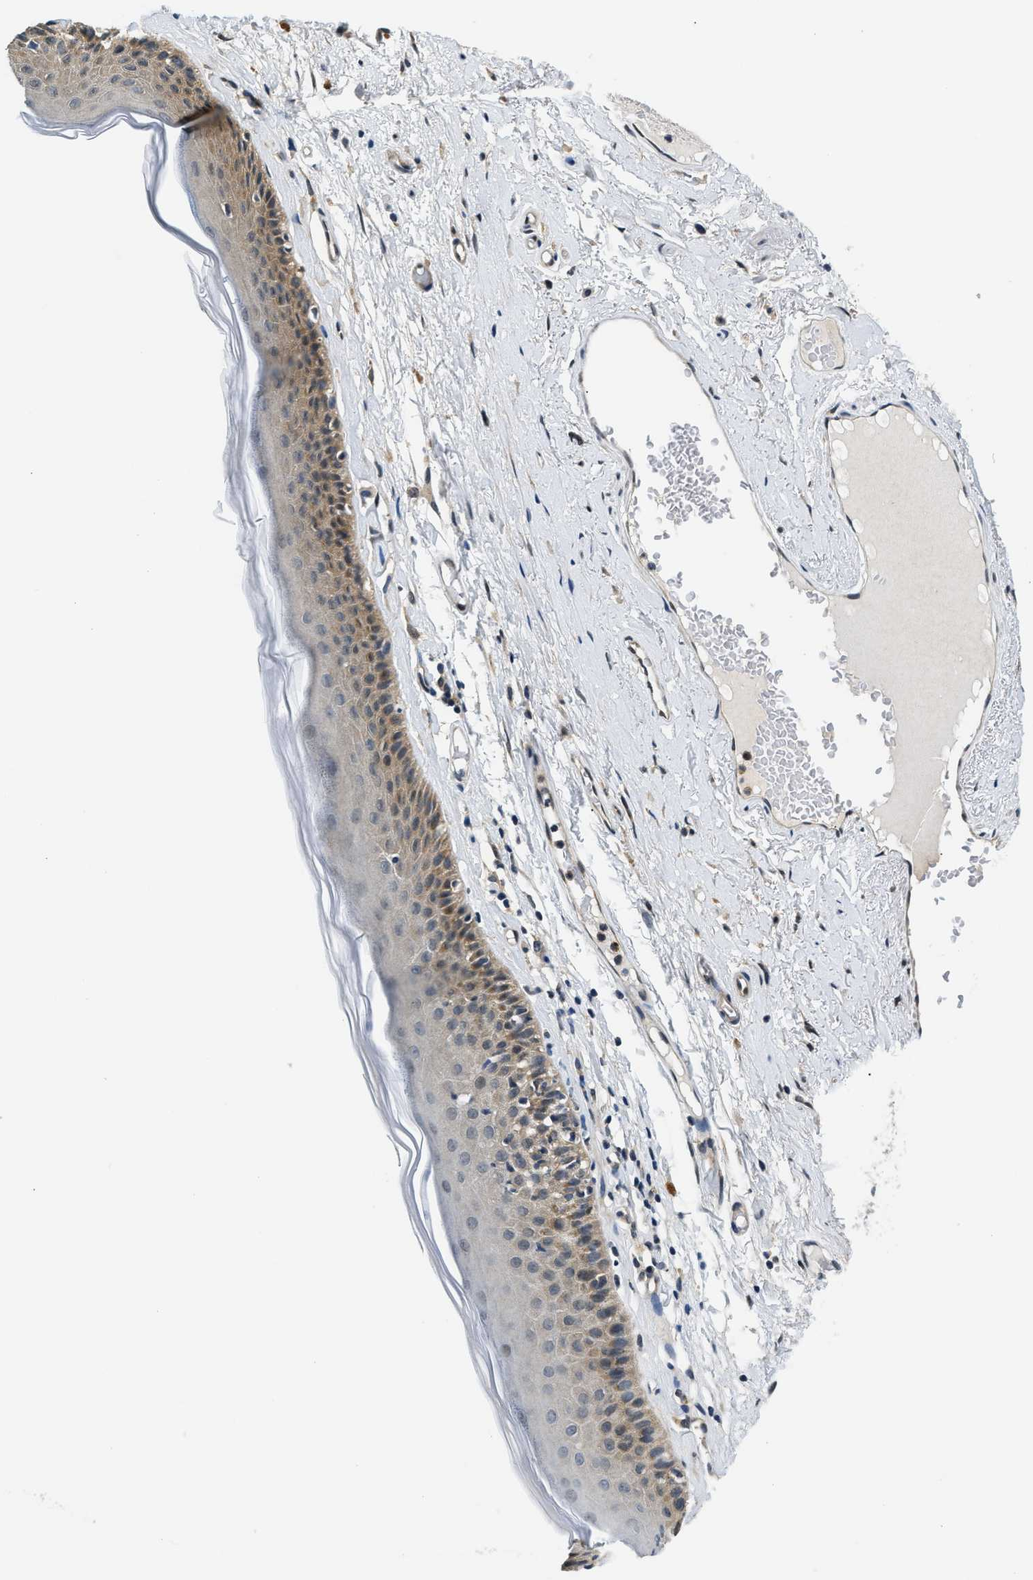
{"staining": {"intensity": "moderate", "quantity": "25%-75%", "location": "cytoplasmic/membranous"}, "tissue": "skin", "cell_type": "Epidermal cells", "image_type": "normal", "snomed": [{"axis": "morphology", "description": "Normal tissue, NOS"}, {"axis": "topography", "description": "Vulva"}], "caption": "Skin stained with immunohistochemistry (IHC) exhibits moderate cytoplasmic/membranous positivity in about 25%-75% of epidermal cells.", "gene": "SMAD4", "patient": {"sex": "female", "age": 73}}